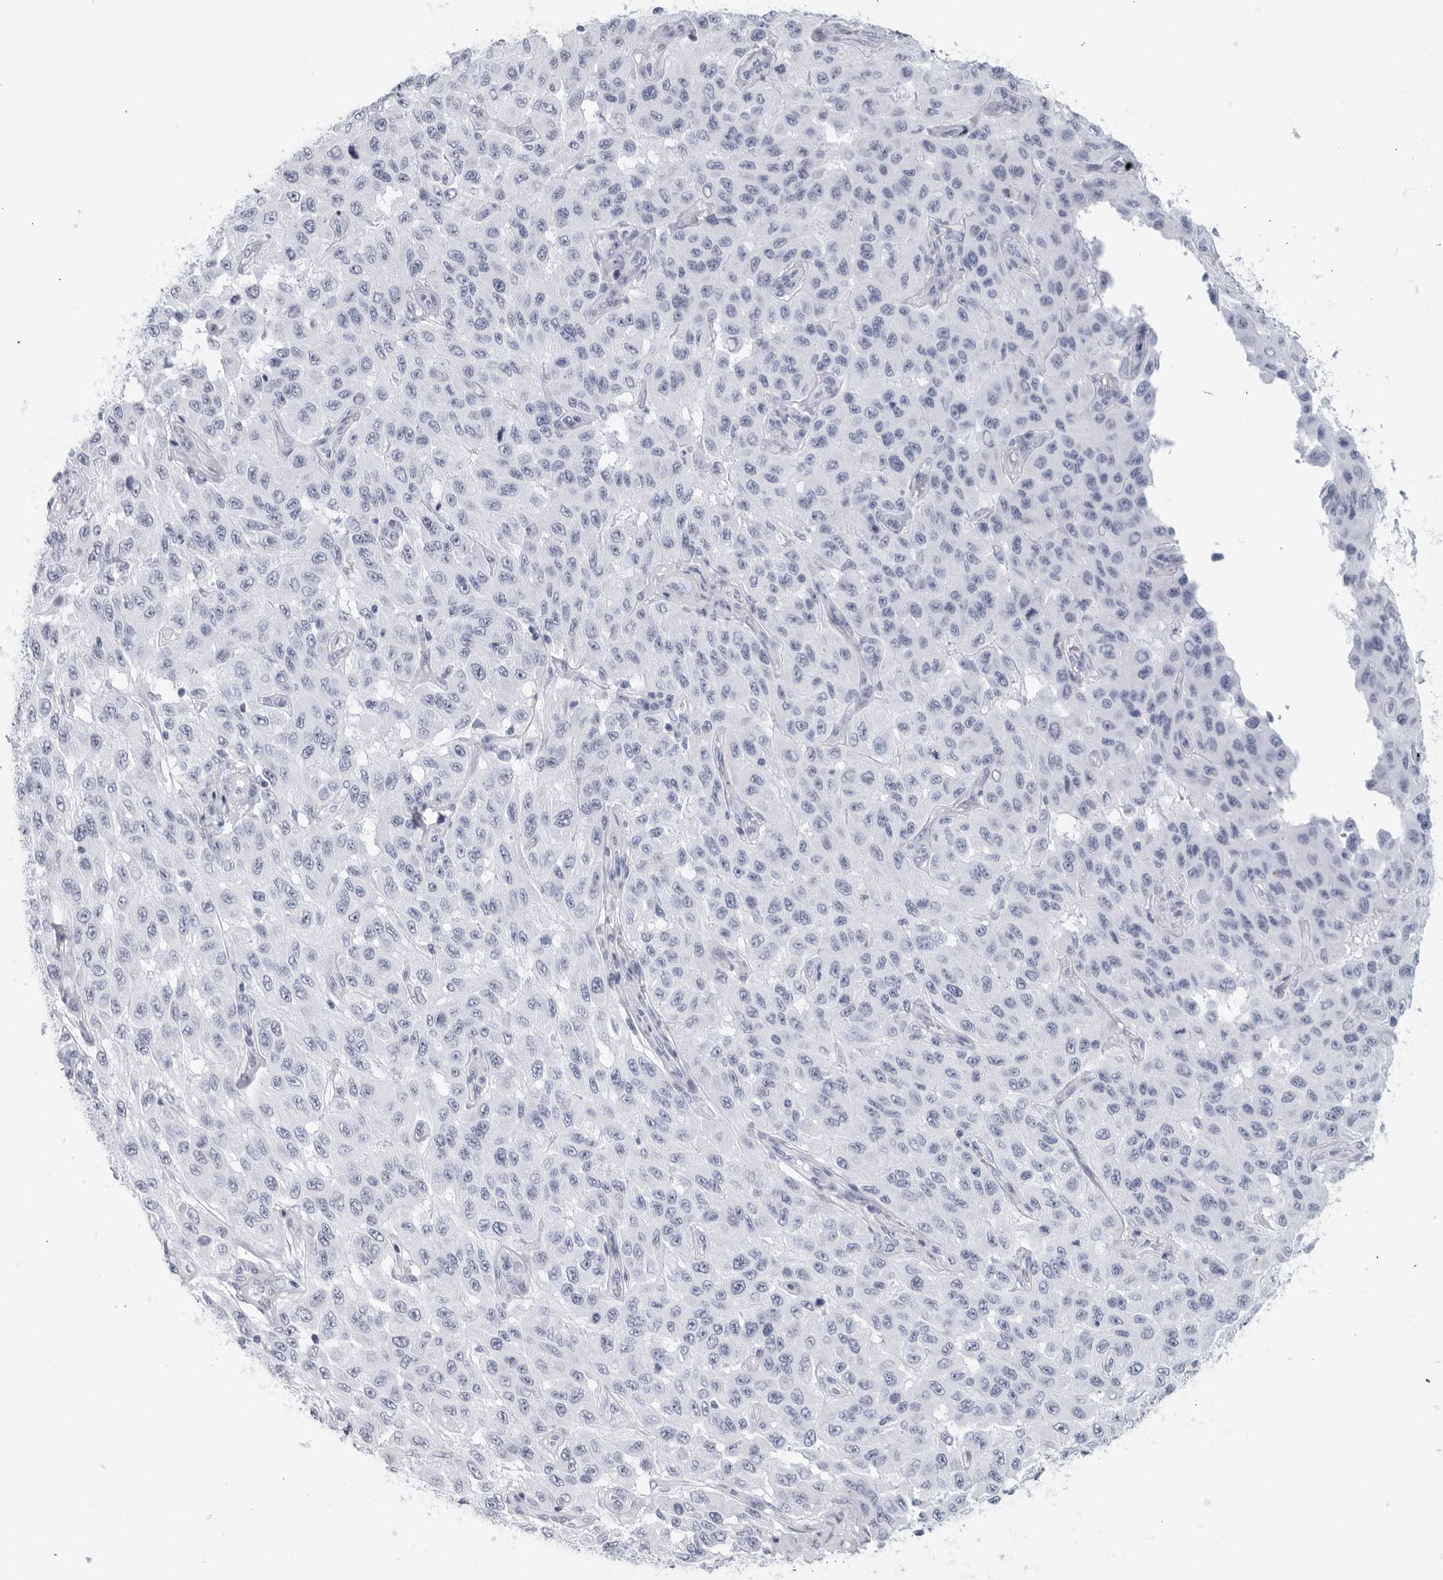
{"staining": {"intensity": "negative", "quantity": "none", "location": "none"}, "tissue": "melanoma", "cell_type": "Tumor cells", "image_type": "cancer", "snomed": [{"axis": "morphology", "description": "Malignant melanoma, NOS"}, {"axis": "topography", "description": "Skin"}], "caption": "Immunohistochemical staining of human malignant melanoma exhibits no significant staining in tumor cells.", "gene": "FGG", "patient": {"sex": "male", "age": 30}}